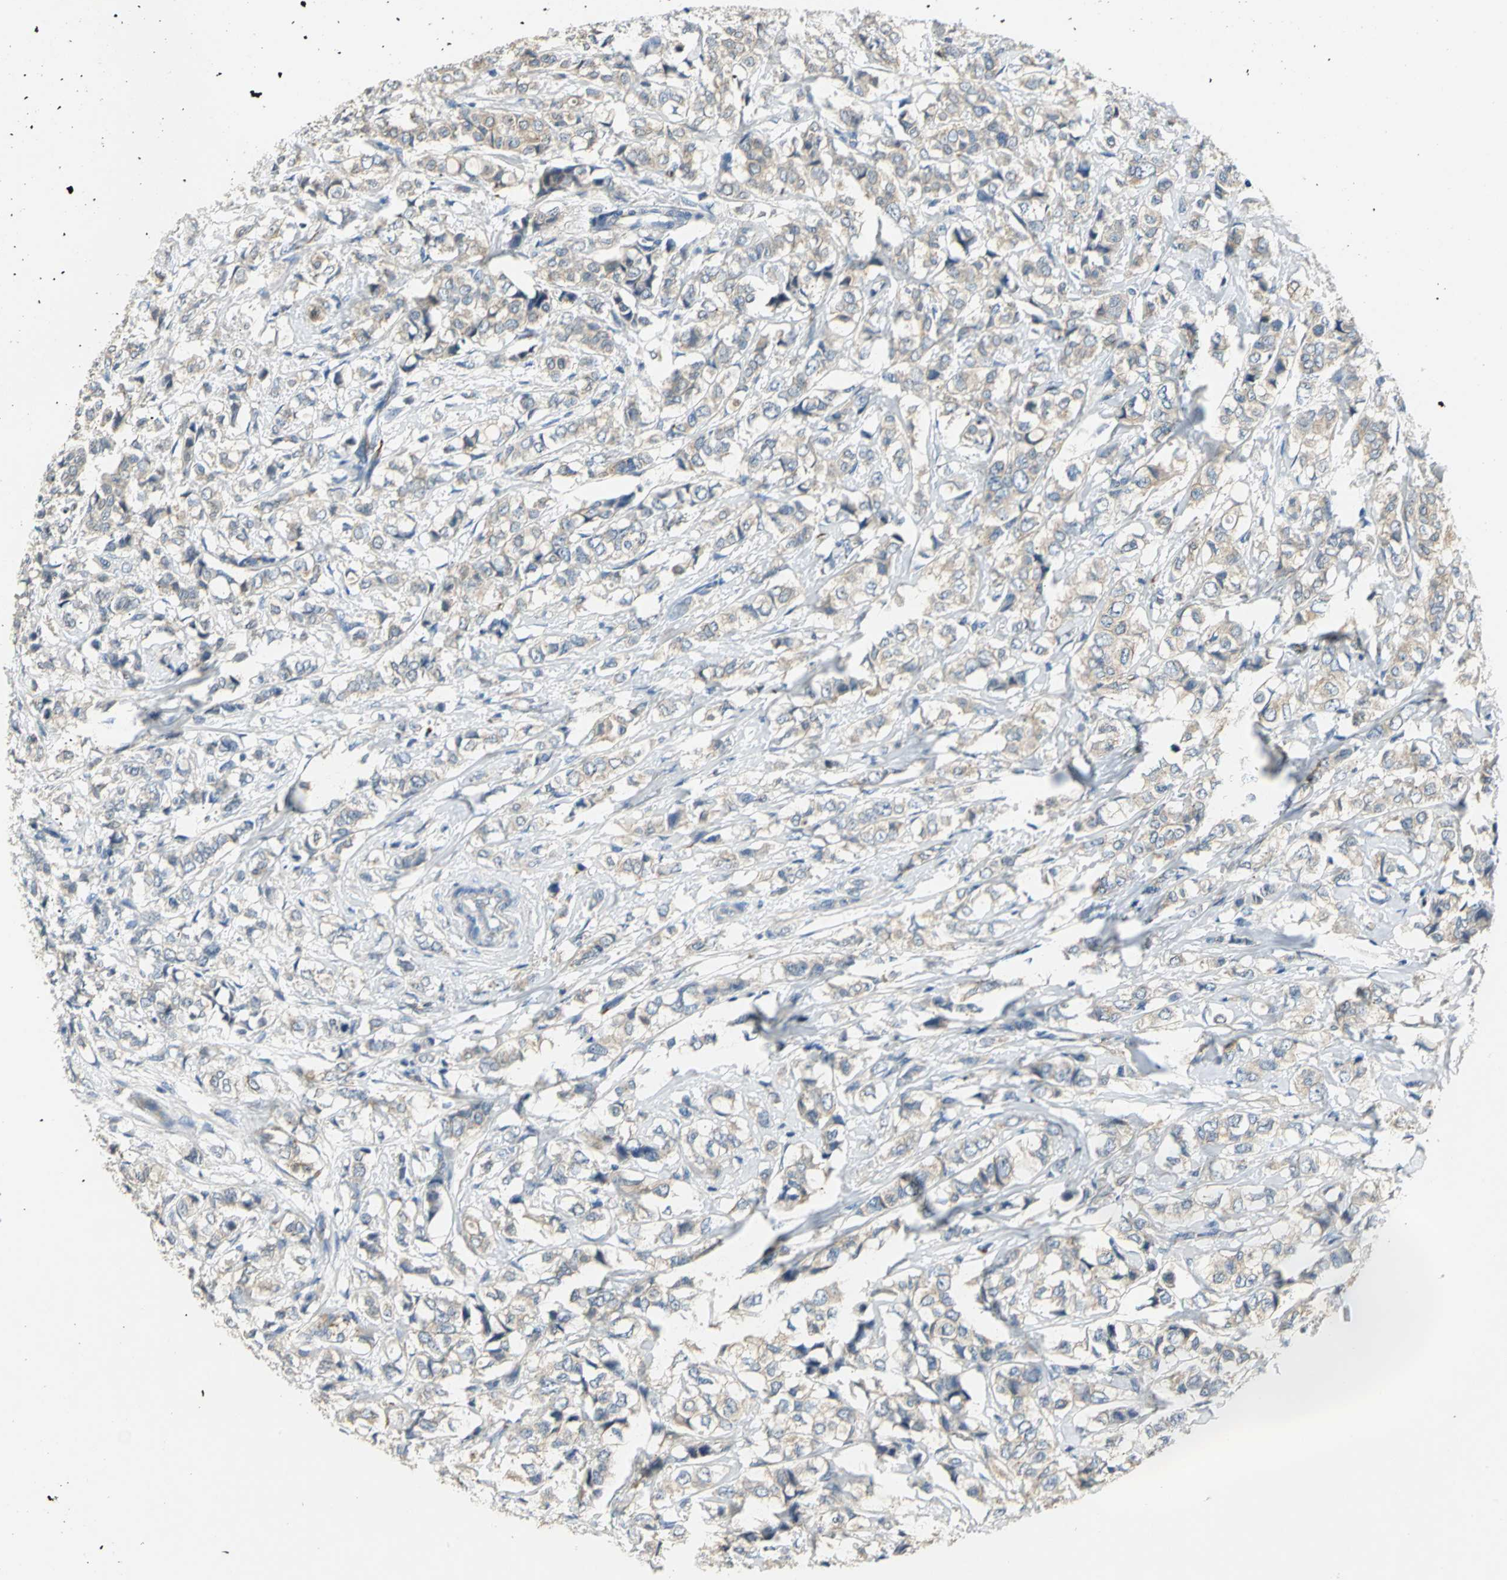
{"staining": {"intensity": "weak", "quantity": "25%-75%", "location": "cytoplasmic/membranous"}, "tissue": "breast cancer", "cell_type": "Tumor cells", "image_type": "cancer", "snomed": [{"axis": "morphology", "description": "Lobular carcinoma"}, {"axis": "topography", "description": "Breast"}], "caption": "Breast cancer (lobular carcinoma) stained with IHC displays weak cytoplasmic/membranous positivity in about 25%-75% of tumor cells. (Brightfield microscopy of DAB IHC at high magnification).", "gene": "B3GNT2", "patient": {"sex": "female", "age": 60}}